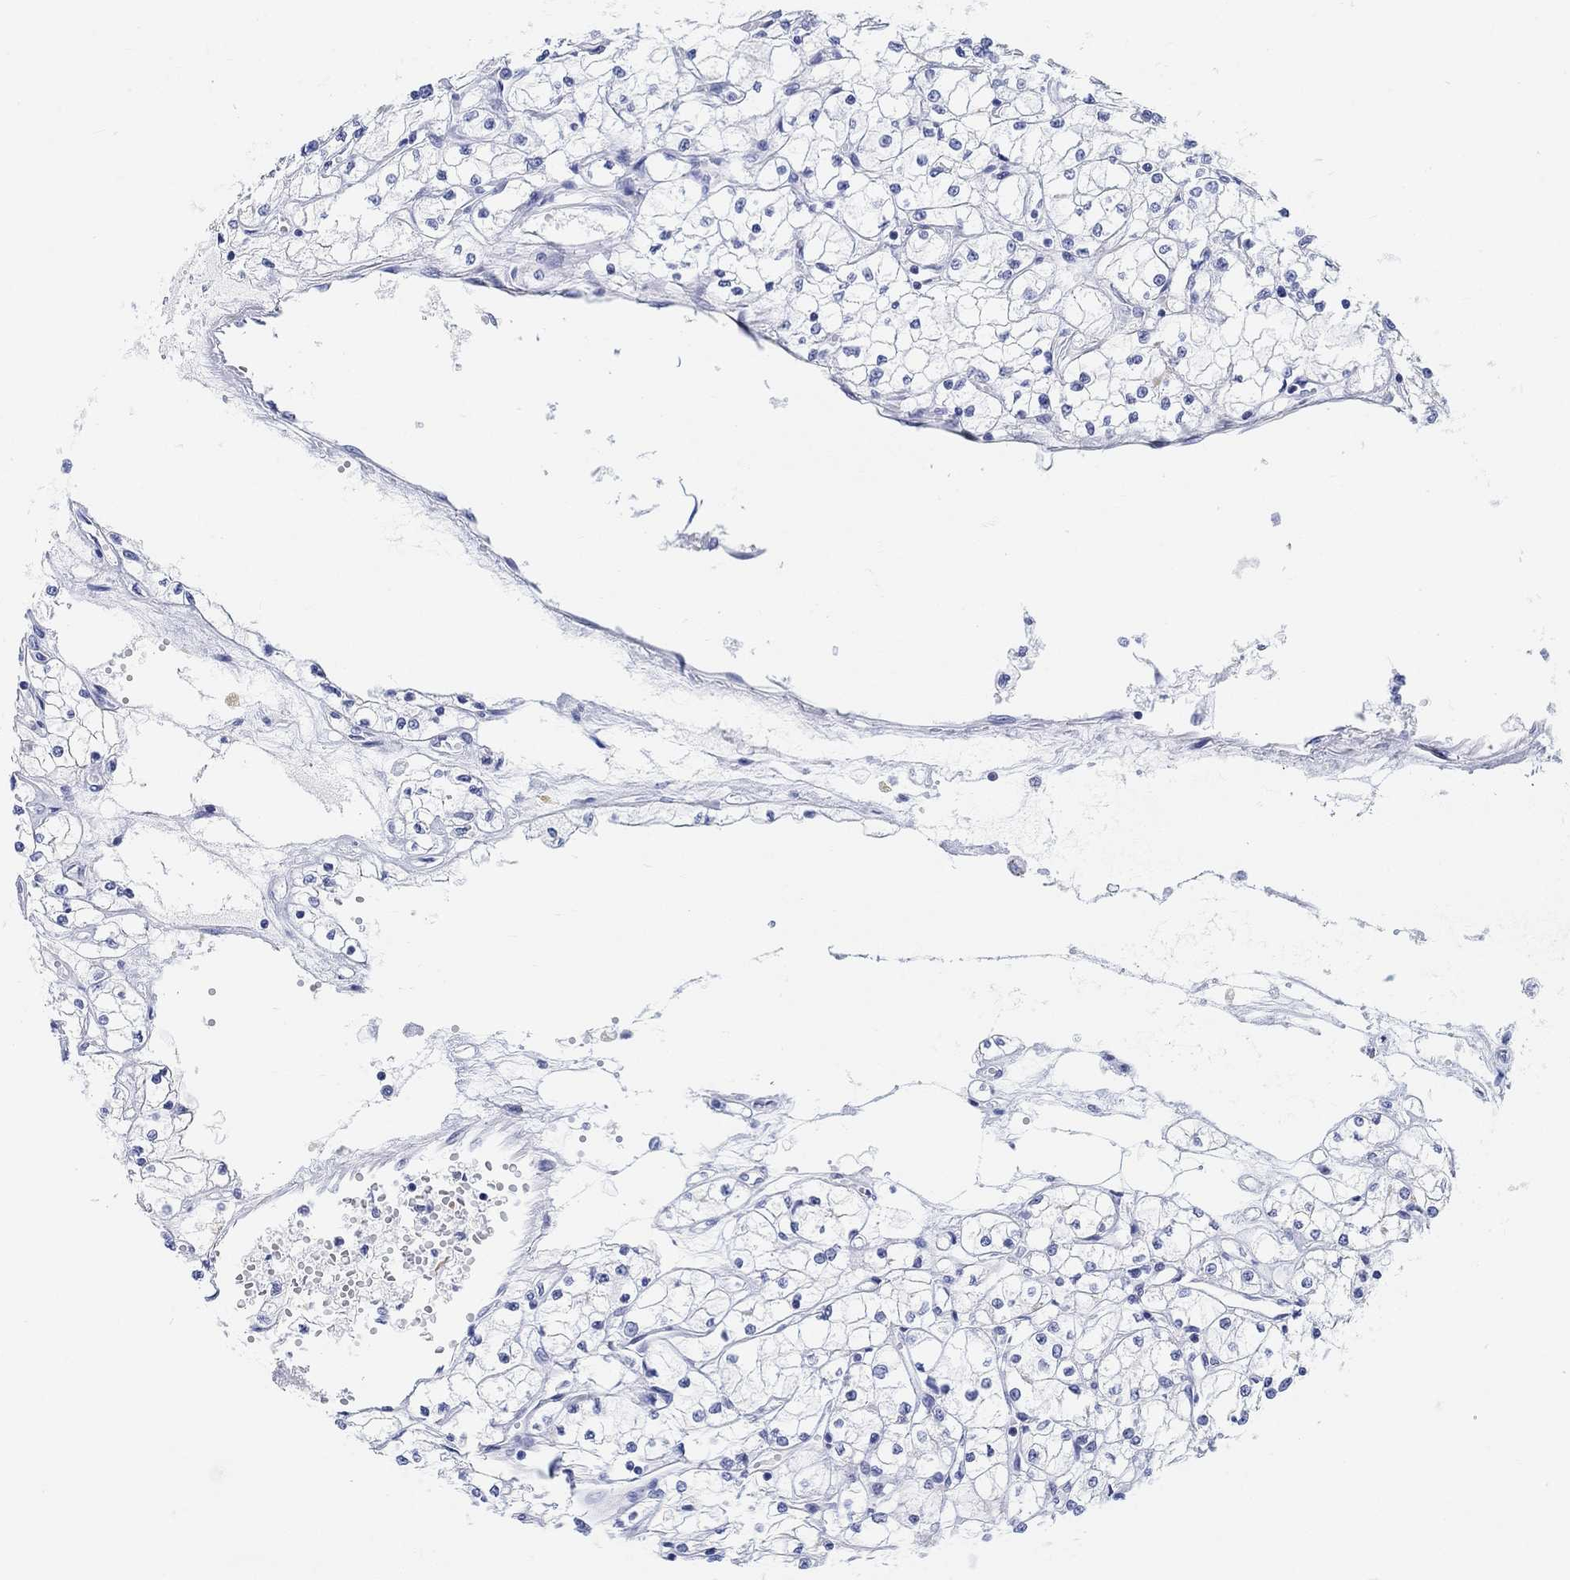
{"staining": {"intensity": "negative", "quantity": "none", "location": "none"}, "tissue": "renal cancer", "cell_type": "Tumor cells", "image_type": "cancer", "snomed": [{"axis": "morphology", "description": "Adenocarcinoma, NOS"}, {"axis": "topography", "description": "Kidney"}], "caption": "Image shows no significant protein expression in tumor cells of renal cancer.", "gene": "XIRP2", "patient": {"sex": "male", "age": 67}}